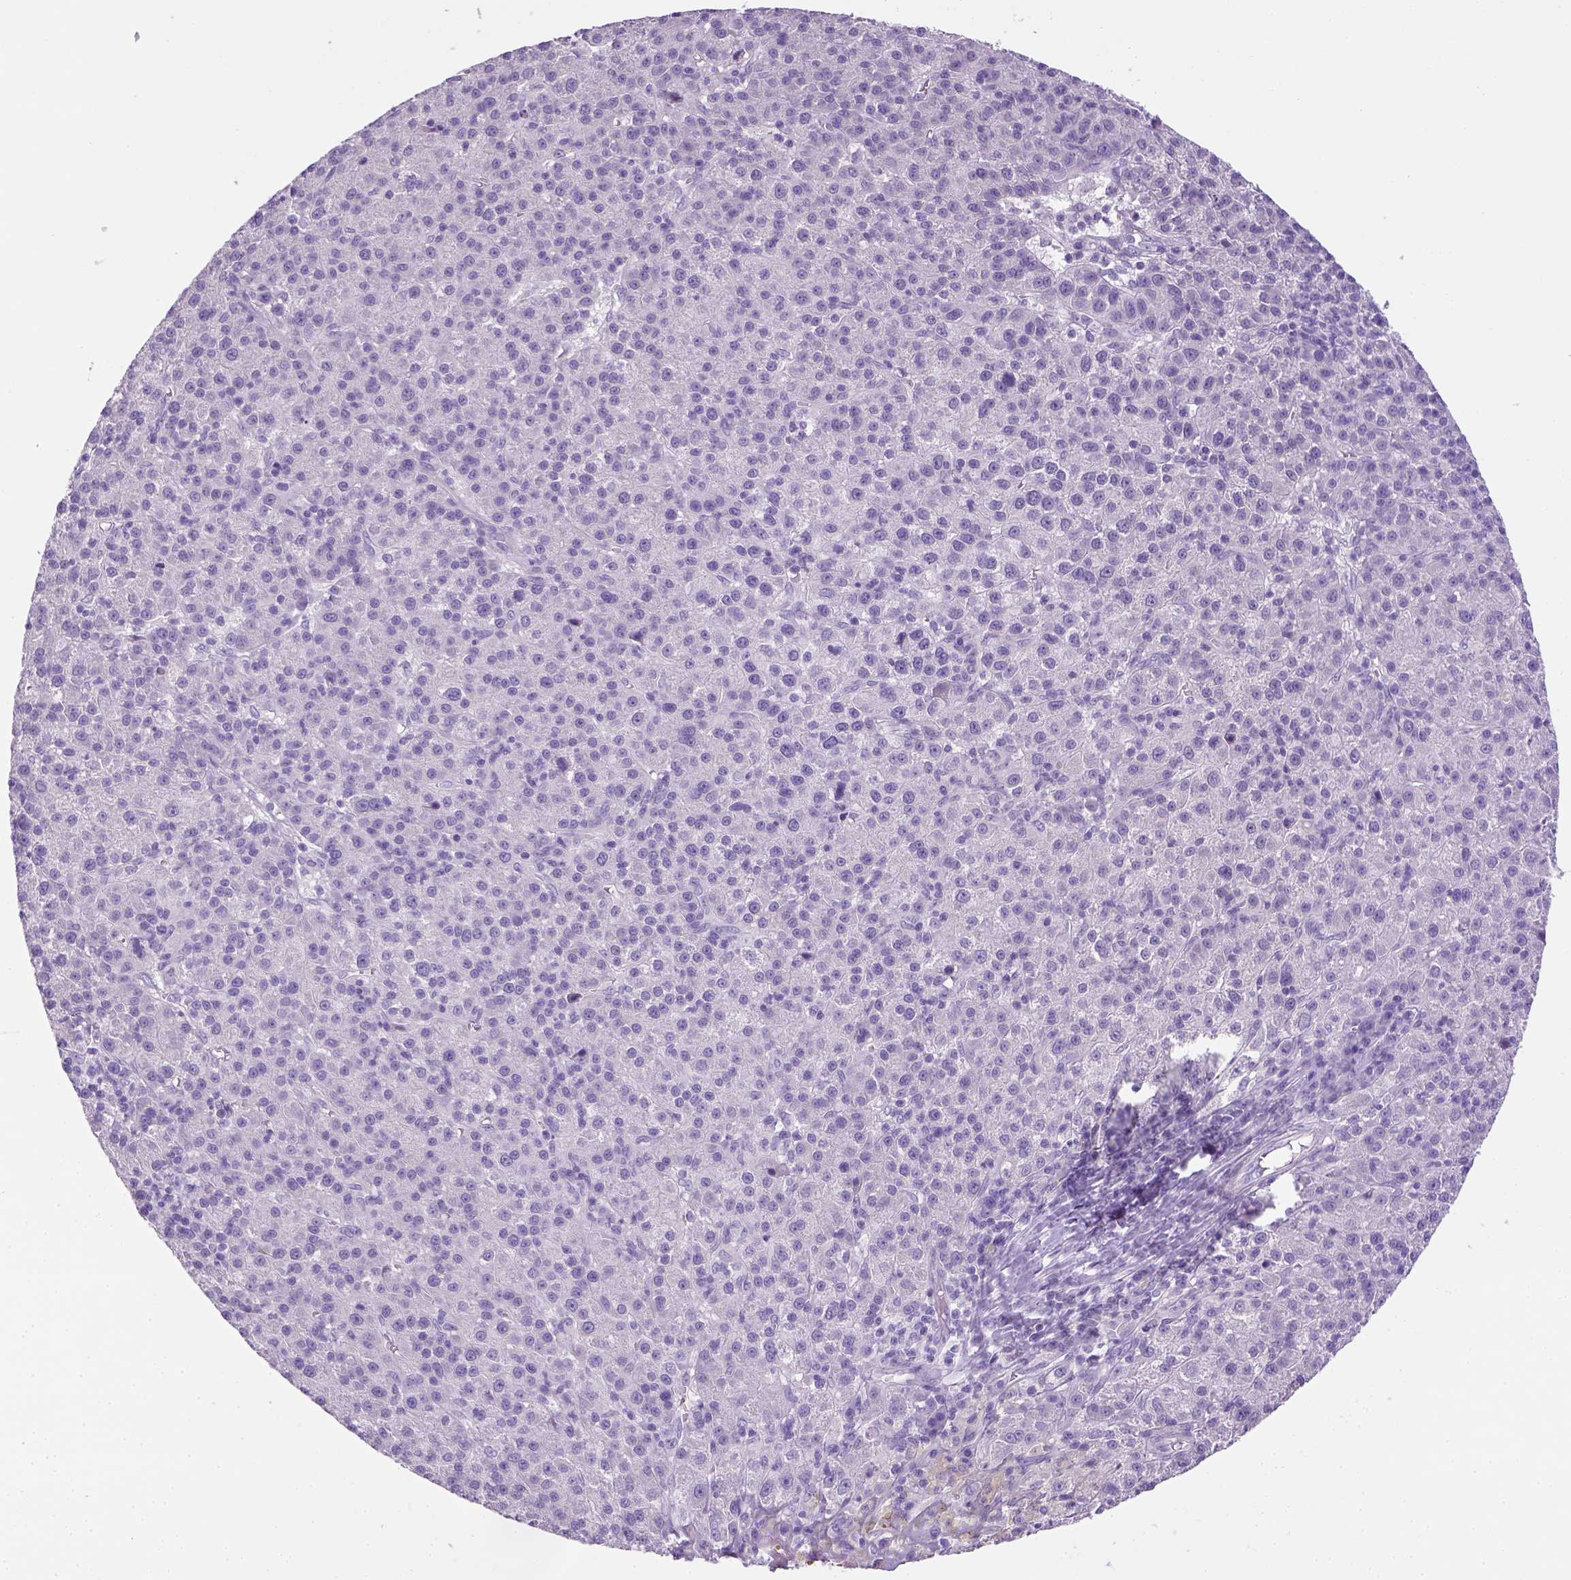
{"staining": {"intensity": "negative", "quantity": "none", "location": "none"}, "tissue": "liver cancer", "cell_type": "Tumor cells", "image_type": "cancer", "snomed": [{"axis": "morphology", "description": "Carcinoma, Hepatocellular, NOS"}, {"axis": "topography", "description": "Liver"}], "caption": "Tumor cells show no significant positivity in liver hepatocellular carcinoma.", "gene": "KRT71", "patient": {"sex": "female", "age": 60}}